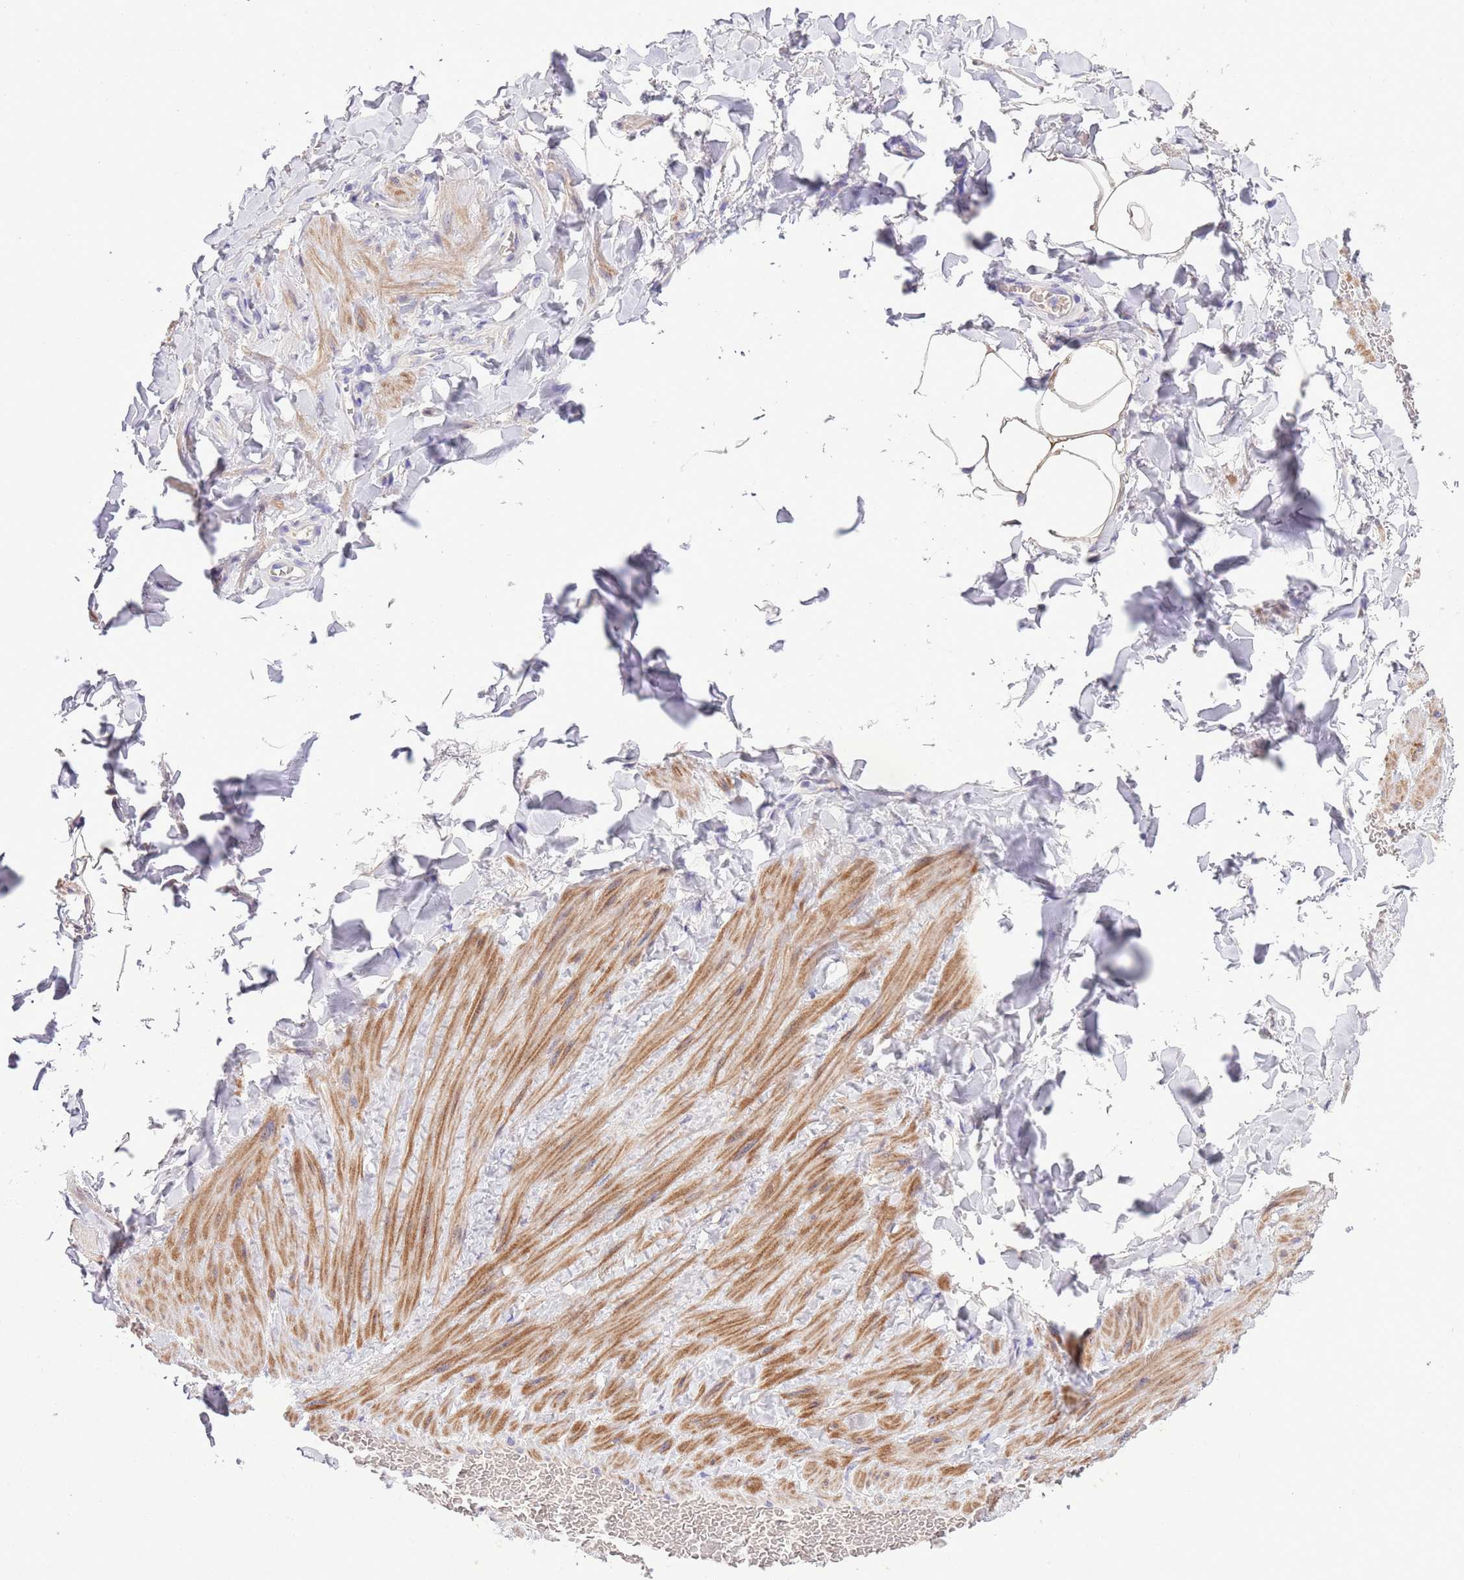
{"staining": {"intensity": "negative", "quantity": "none", "location": "none"}, "tissue": "adipose tissue", "cell_type": "Adipocytes", "image_type": "normal", "snomed": [{"axis": "morphology", "description": "Normal tissue, NOS"}, {"axis": "topography", "description": "Soft tissue"}, {"axis": "topography", "description": "Vascular tissue"}], "caption": "A high-resolution image shows immunohistochemistry staining of normal adipose tissue, which demonstrates no significant expression in adipocytes.", "gene": "PRR32", "patient": {"sex": "male", "age": 54}}